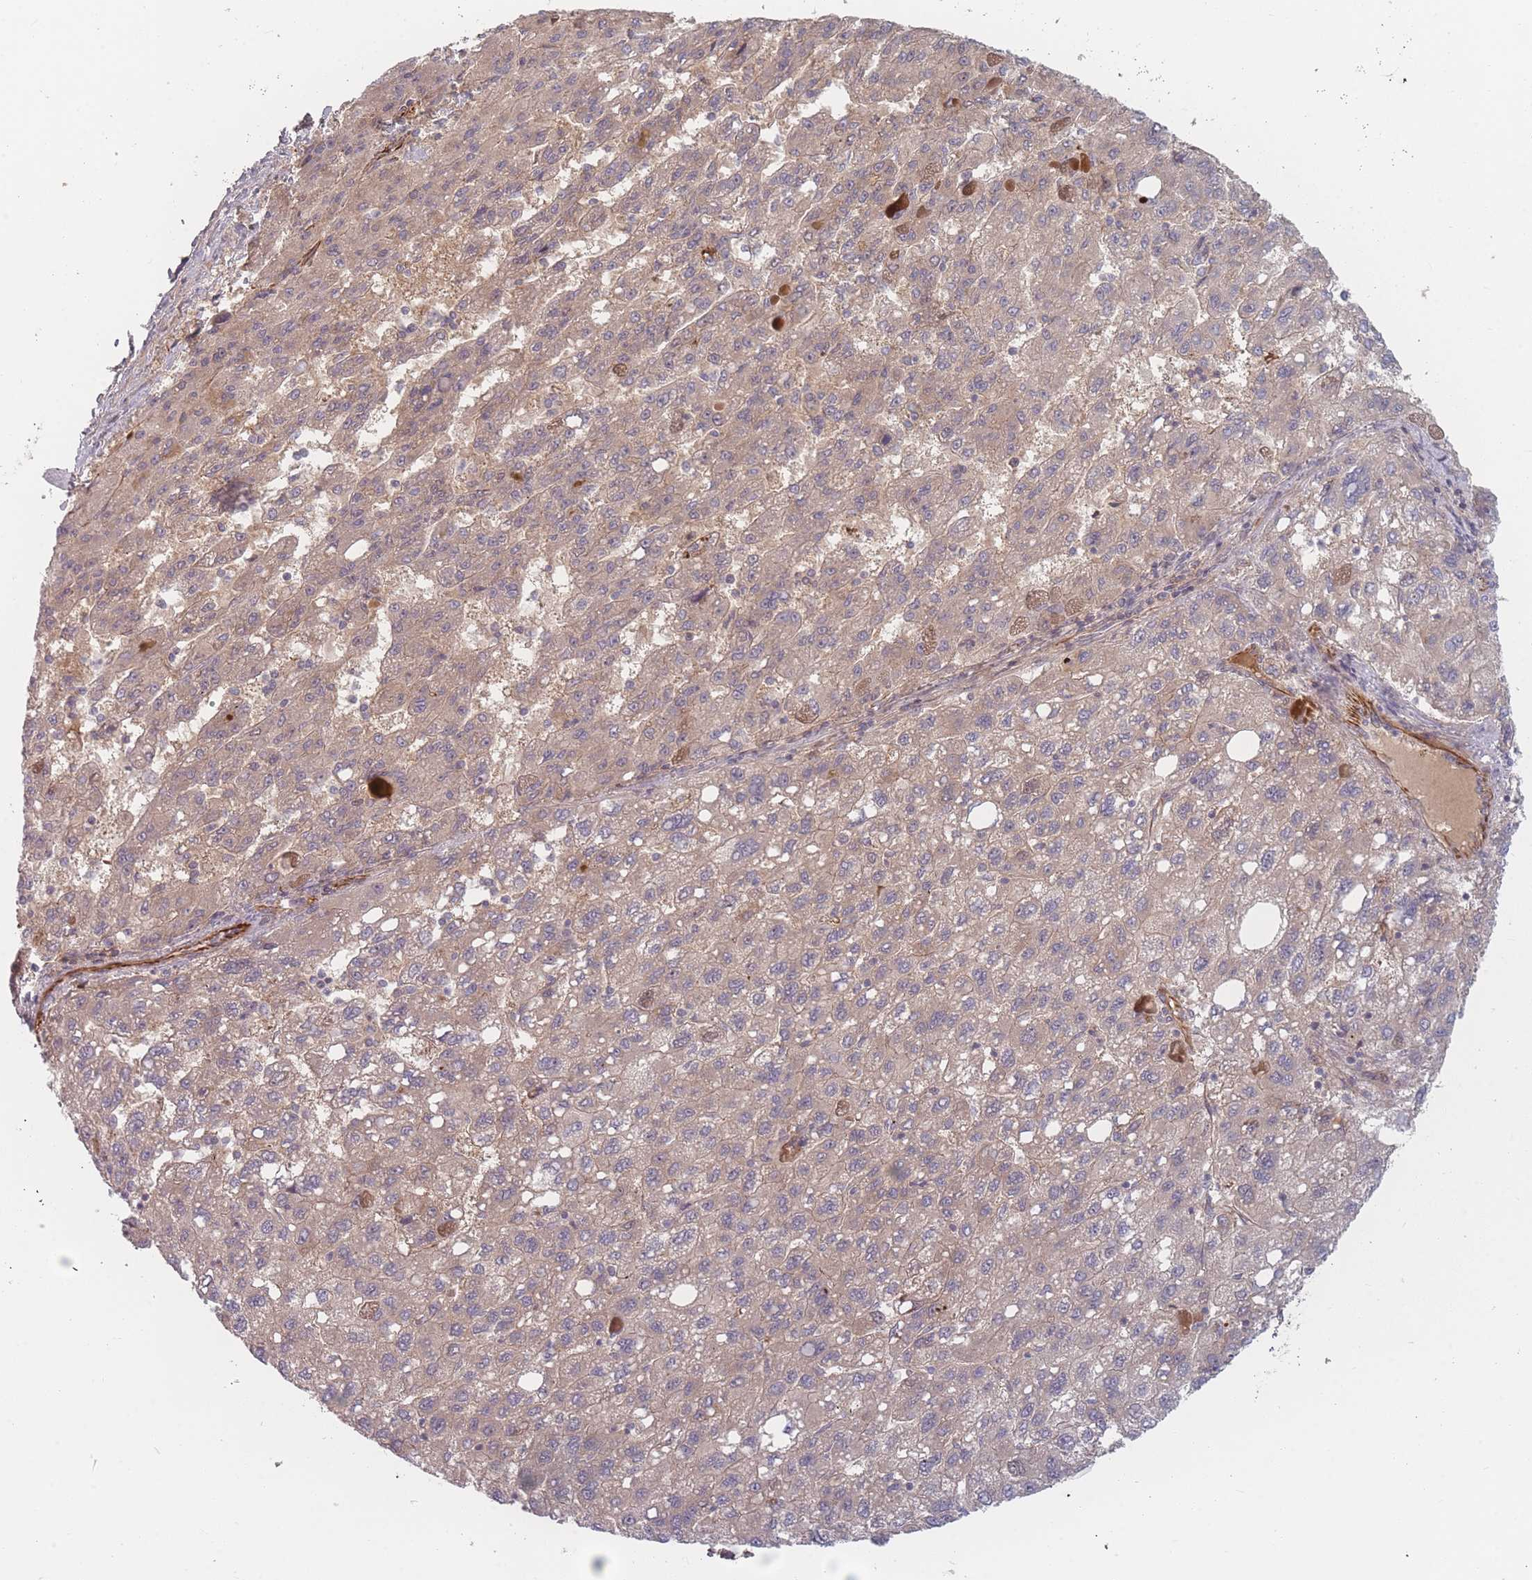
{"staining": {"intensity": "weak", "quantity": "25%-75%", "location": "cytoplasmic/membranous"}, "tissue": "liver cancer", "cell_type": "Tumor cells", "image_type": "cancer", "snomed": [{"axis": "morphology", "description": "Carcinoma, Hepatocellular, NOS"}, {"axis": "topography", "description": "Liver"}], "caption": "A photomicrograph of human liver cancer (hepatocellular carcinoma) stained for a protein displays weak cytoplasmic/membranous brown staining in tumor cells.", "gene": "EEF1AKMT2", "patient": {"sex": "female", "age": 82}}